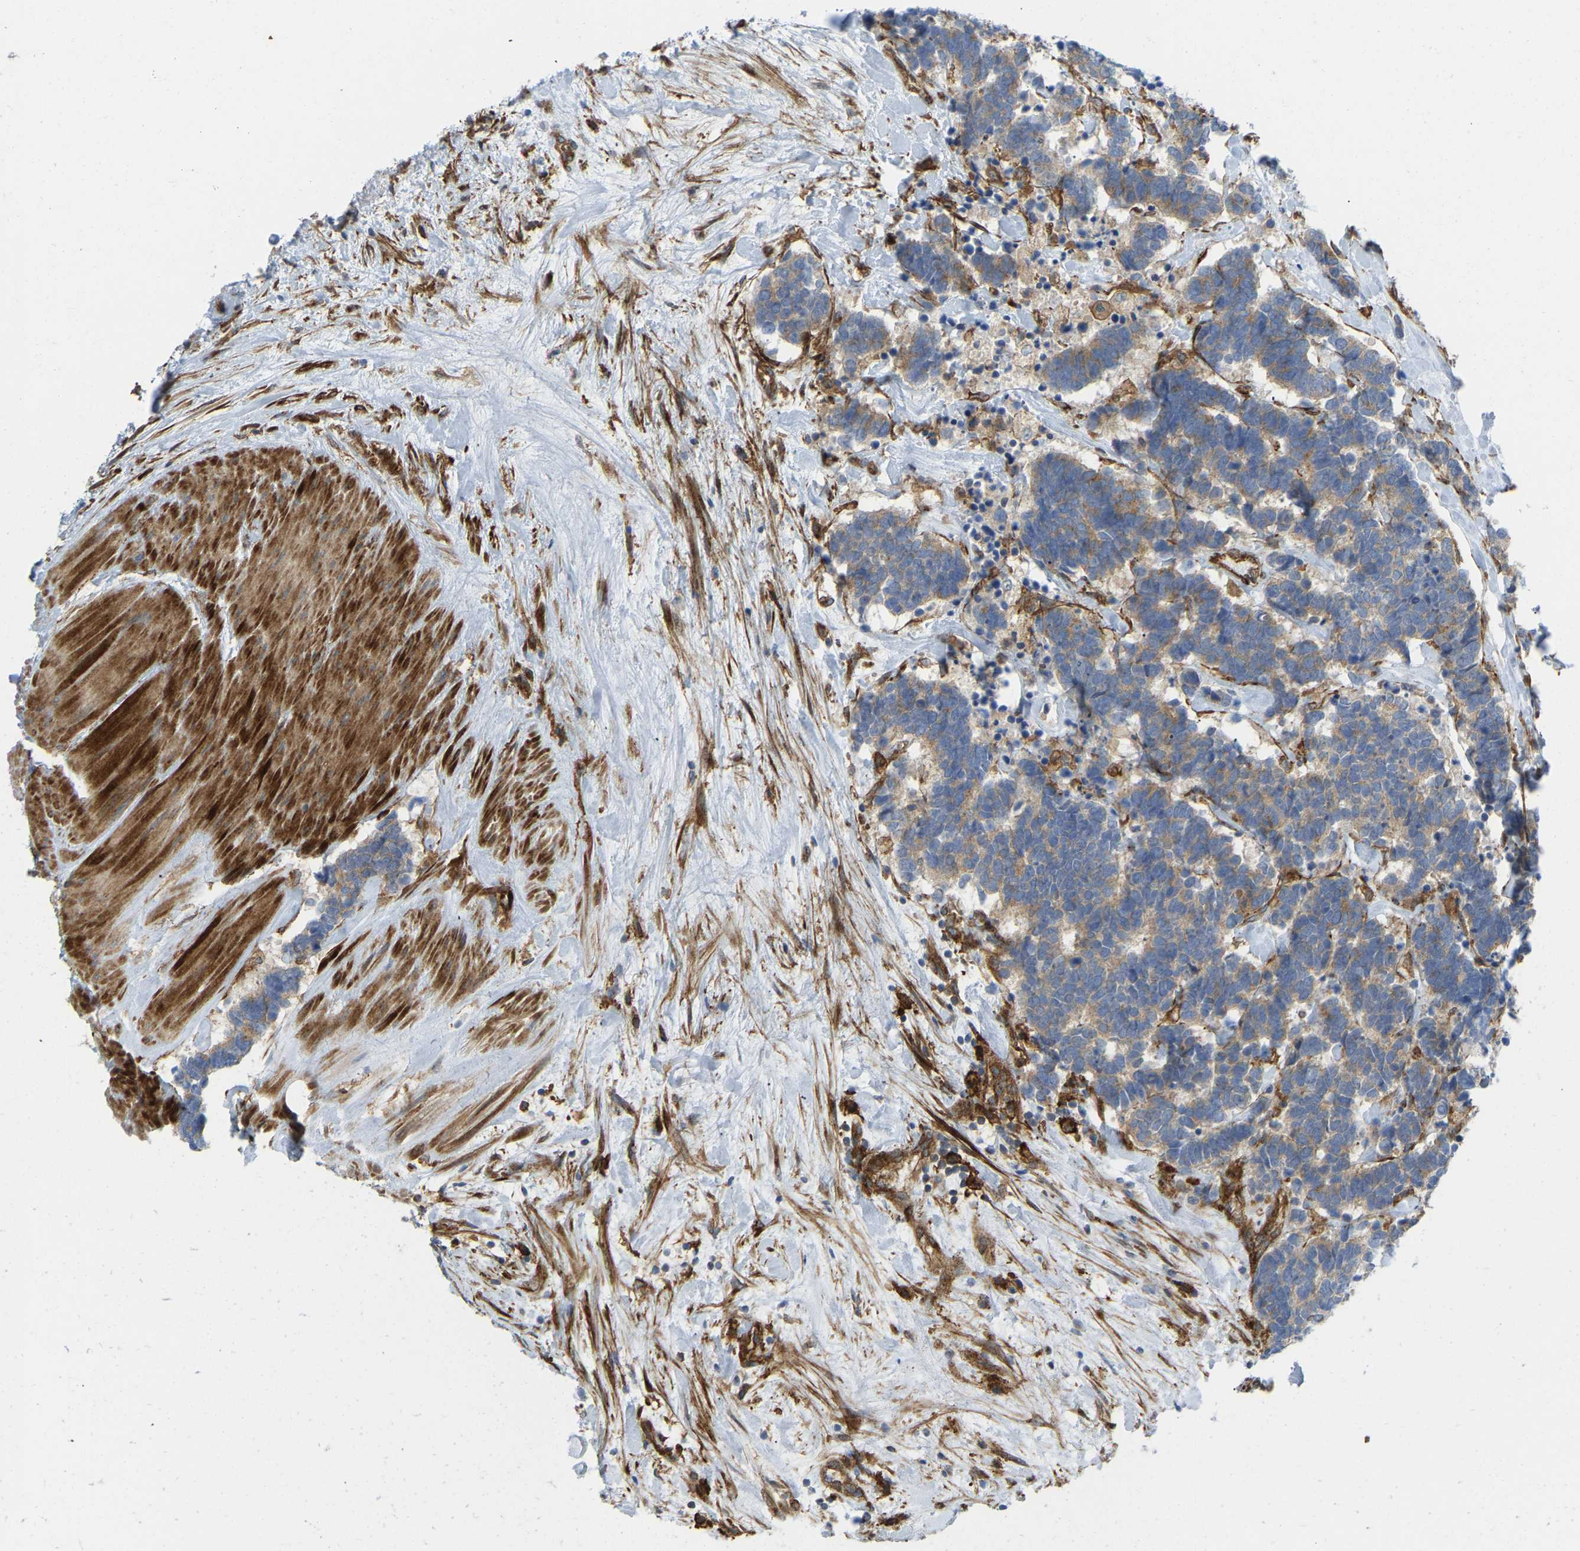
{"staining": {"intensity": "weak", "quantity": ">75%", "location": "cytoplasmic/membranous"}, "tissue": "carcinoid", "cell_type": "Tumor cells", "image_type": "cancer", "snomed": [{"axis": "morphology", "description": "Carcinoma, NOS"}, {"axis": "morphology", "description": "Carcinoid, malignant, NOS"}, {"axis": "topography", "description": "Urinary bladder"}], "caption": "This is an image of immunohistochemistry staining of carcinoid, which shows weak staining in the cytoplasmic/membranous of tumor cells.", "gene": "PICALM", "patient": {"sex": "male", "age": 57}}